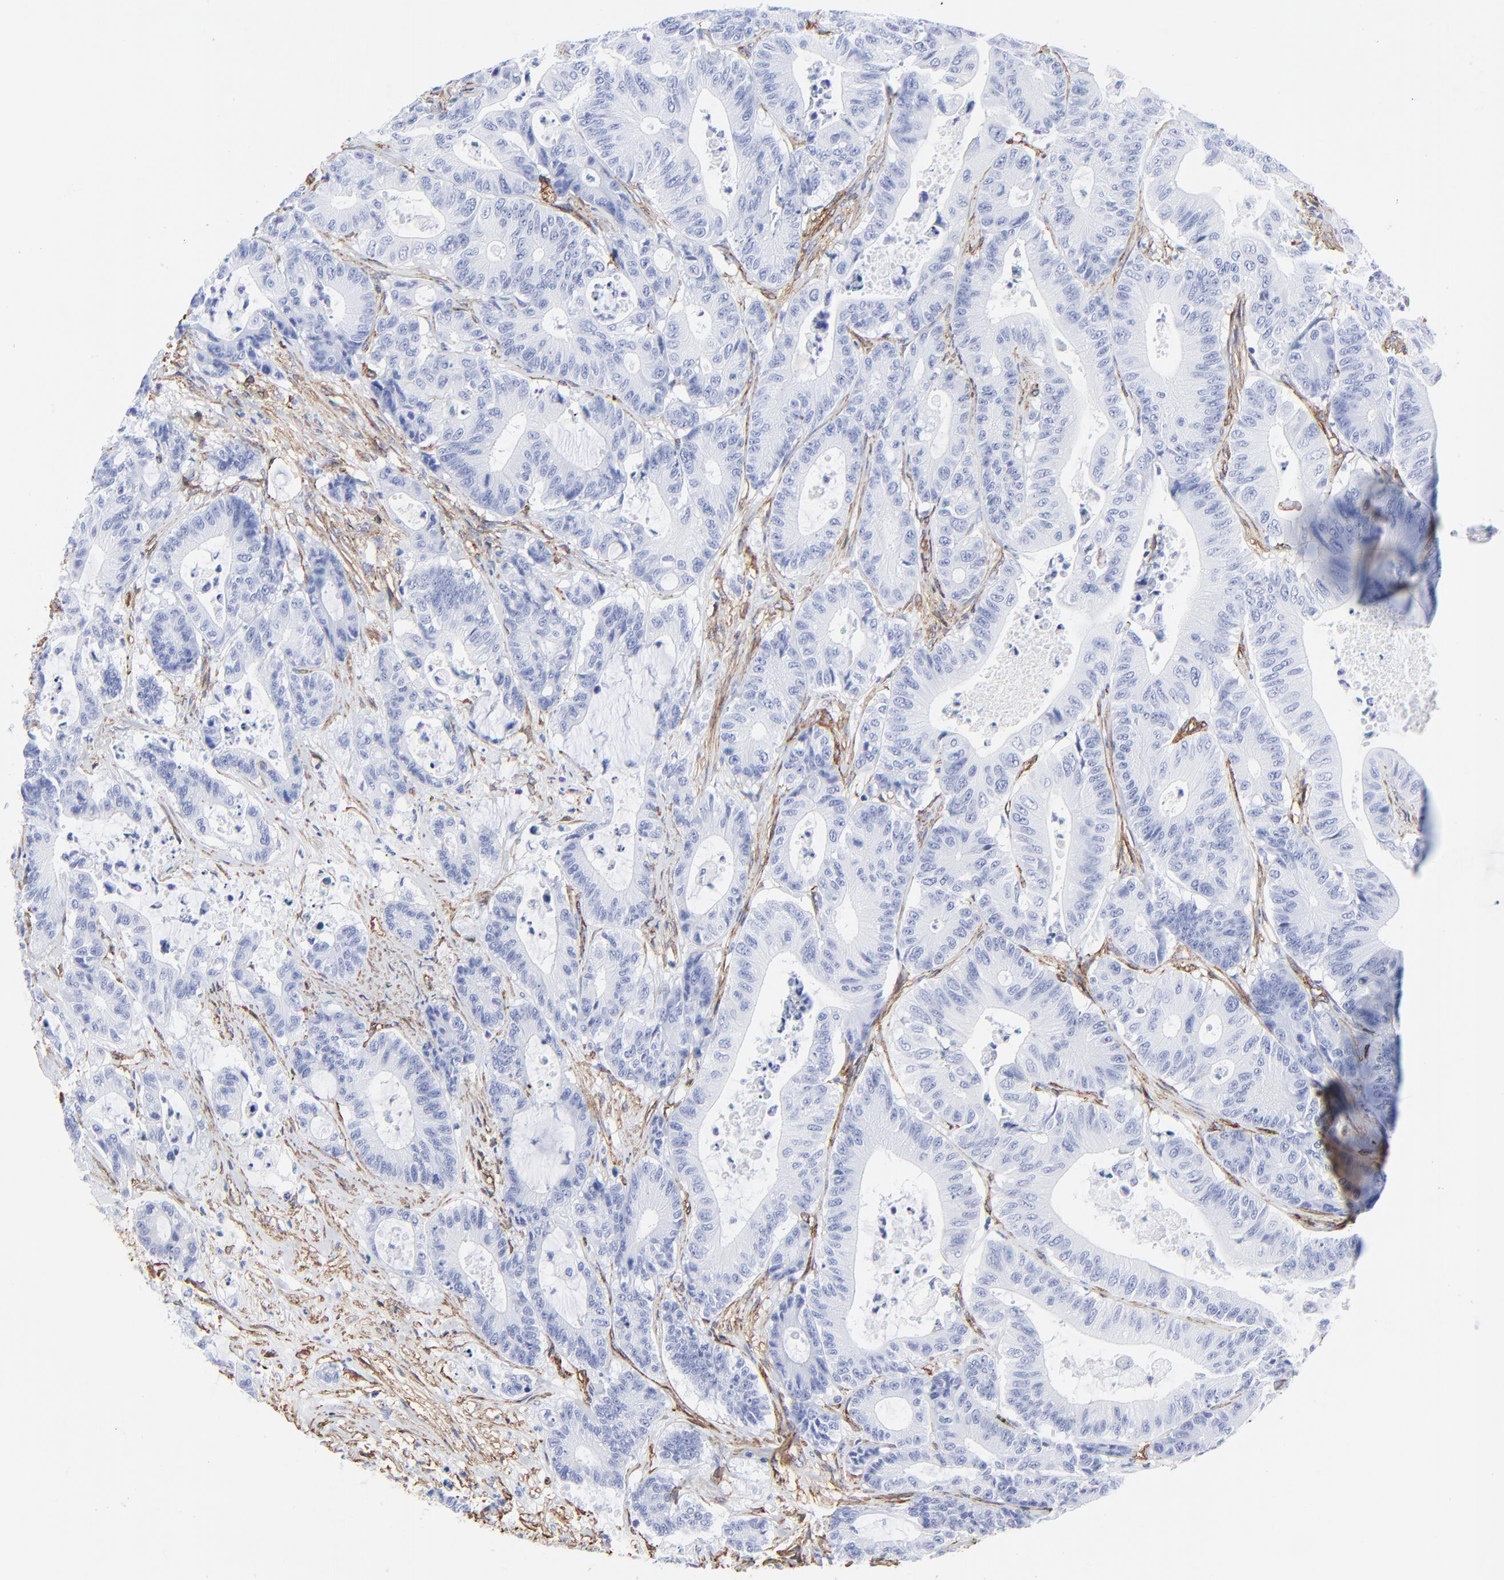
{"staining": {"intensity": "negative", "quantity": "none", "location": "none"}, "tissue": "colorectal cancer", "cell_type": "Tumor cells", "image_type": "cancer", "snomed": [{"axis": "morphology", "description": "Adenocarcinoma, NOS"}, {"axis": "topography", "description": "Colon"}], "caption": "Image shows no protein expression in tumor cells of colorectal cancer tissue.", "gene": "CAV1", "patient": {"sex": "female", "age": 84}}